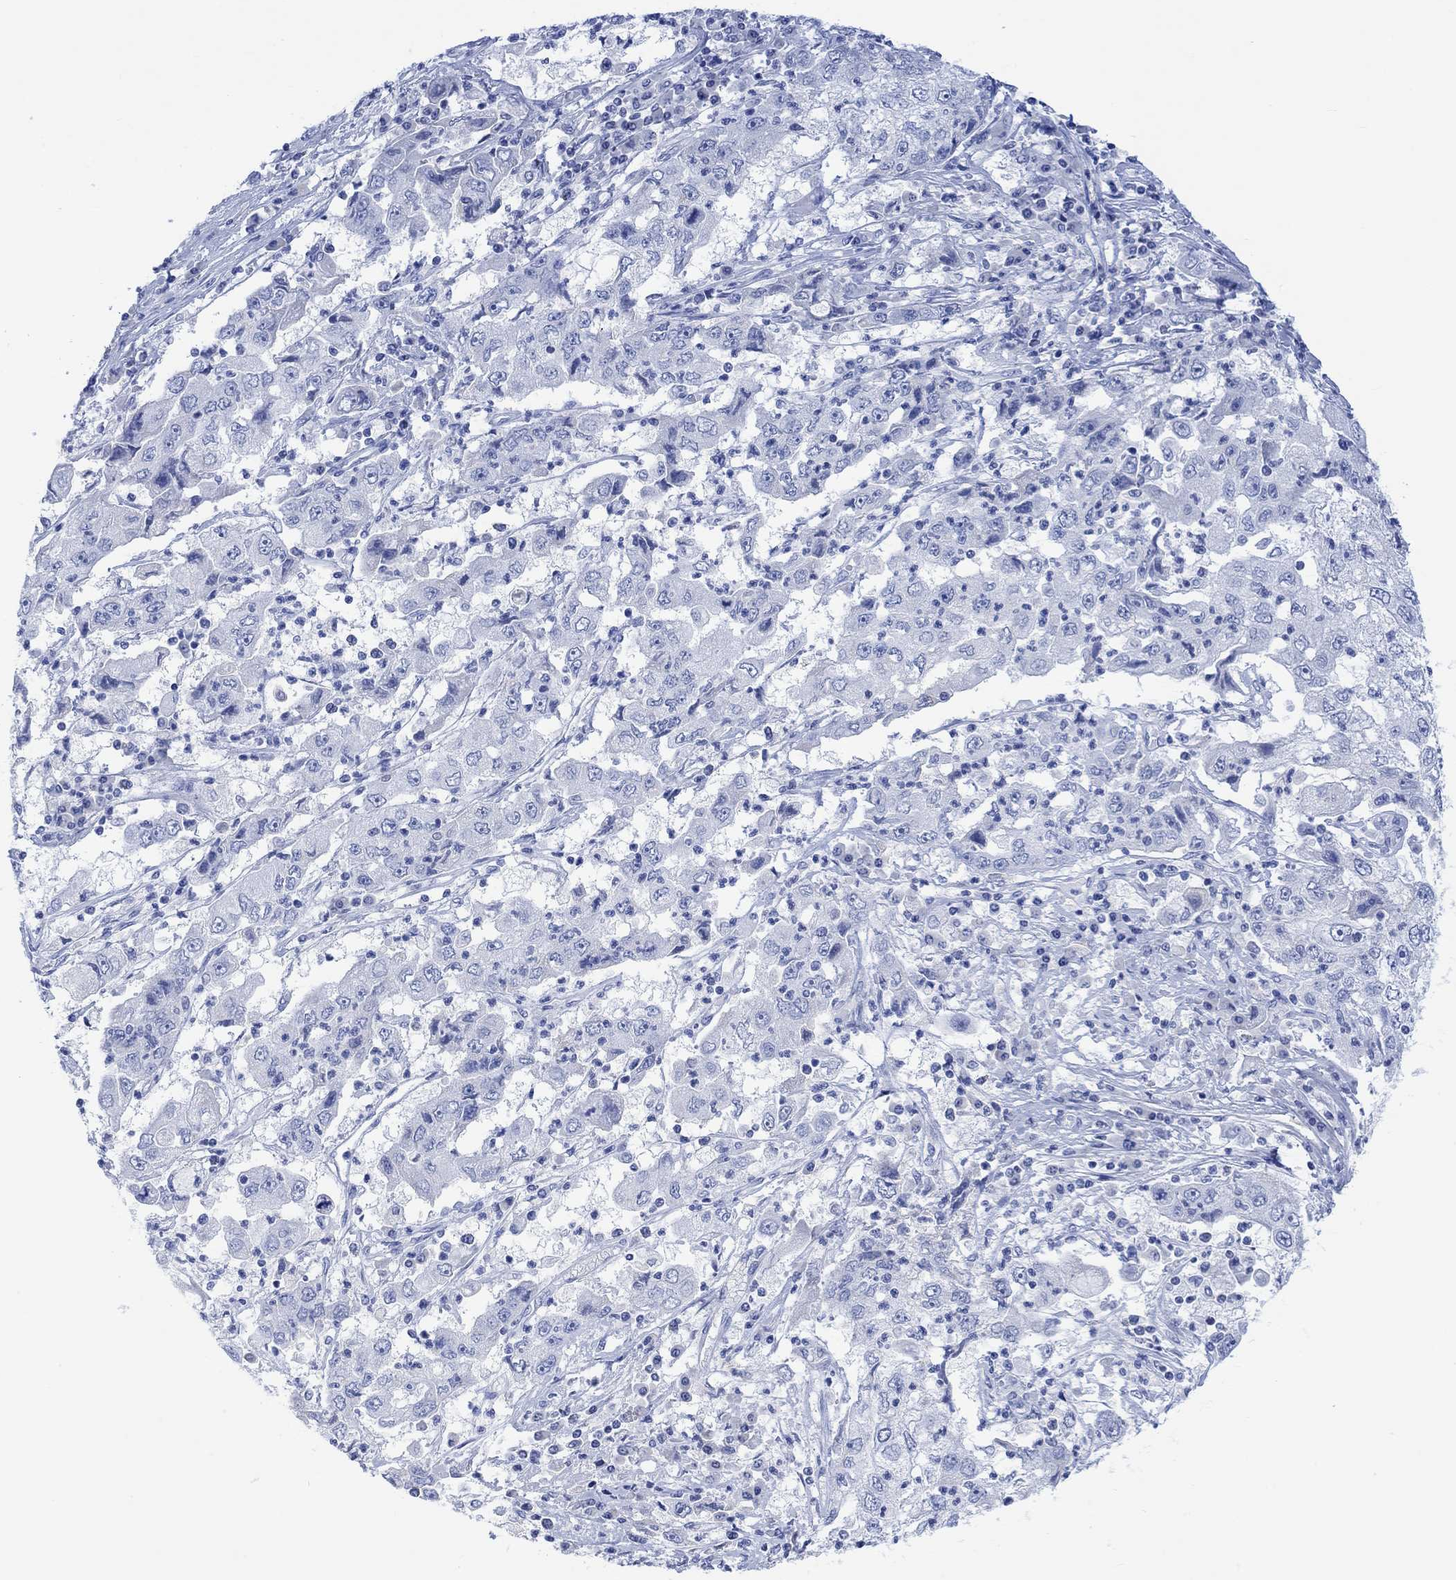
{"staining": {"intensity": "negative", "quantity": "none", "location": "none"}, "tissue": "cervical cancer", "cell_type": "Tumor cells", "image_type": "cancer", "snomed": [{"axis": "morphology", "description": "Squamous cell carcinoma, NOS"}, {"axis": "topography", "description": "Cervix"}], "caption": "Immunohistochemical staining of squamous cell carcinoma (cervical) exhibits no significant positivity in tumor cells. (DAB (3,3'-diaminobenzidine) IHC, high magnification).", "gene": "CALCA", "patient": {"sex": "female", "age": 36}}